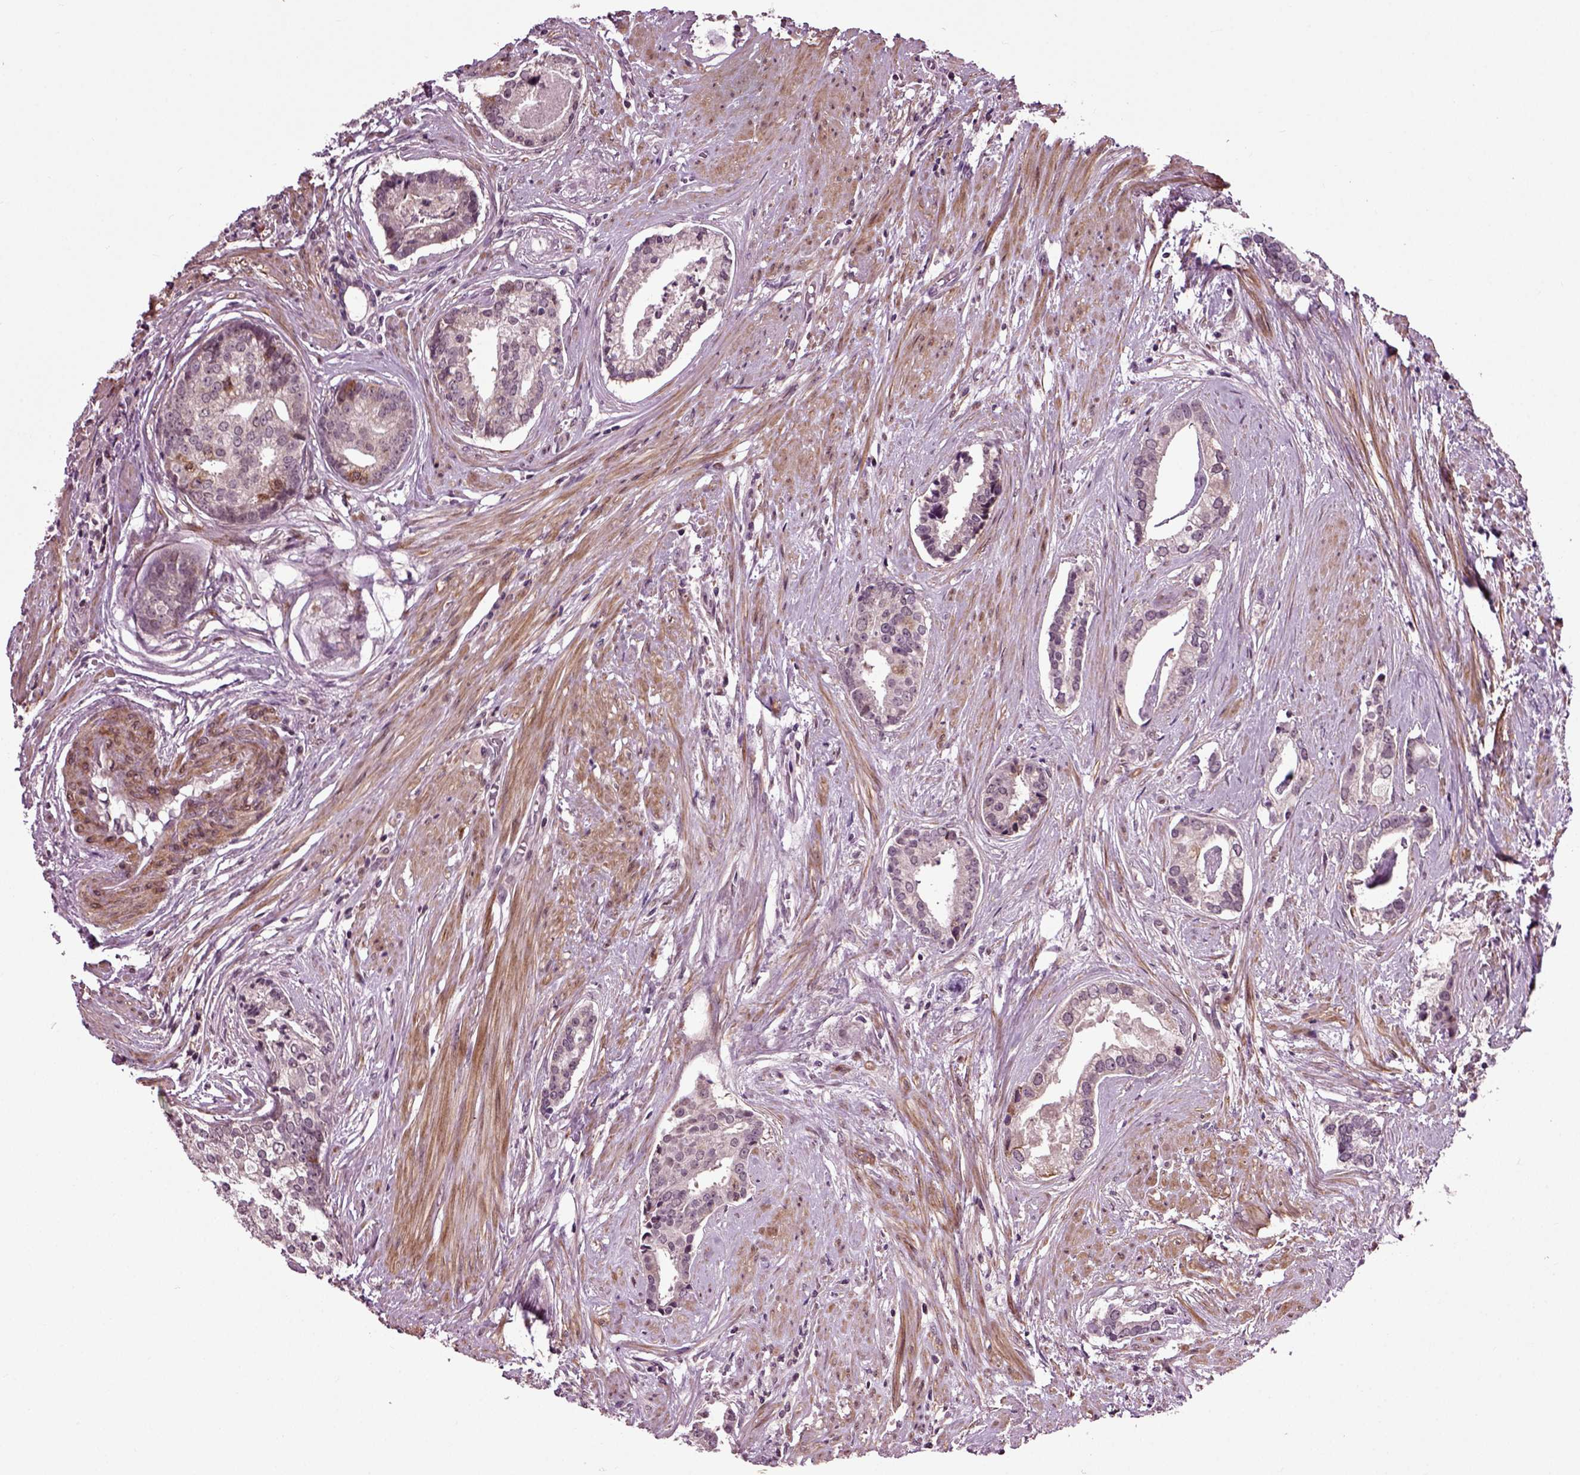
{"staining": {"intensity": "negative", "quantity": "none", "location": "none"}, "tissue": "prostate cancer", "cell_type": "Tumor cells", "image_type": "cancer", "snomed": [{"axis": "morphology", "description": "Adenocarcinoma, NOS"}, {"axis": "topography", "description": "Prostate and seminal vesicle, NOS"}, {"axis": "topography", "description": "Prostate"}], "caption": "Tumor cells are negative for brown protein staining in adenocarcinoma (prostate).", "gene": "KNSTRN", "patient": {"sex": "male", "age": 44}}